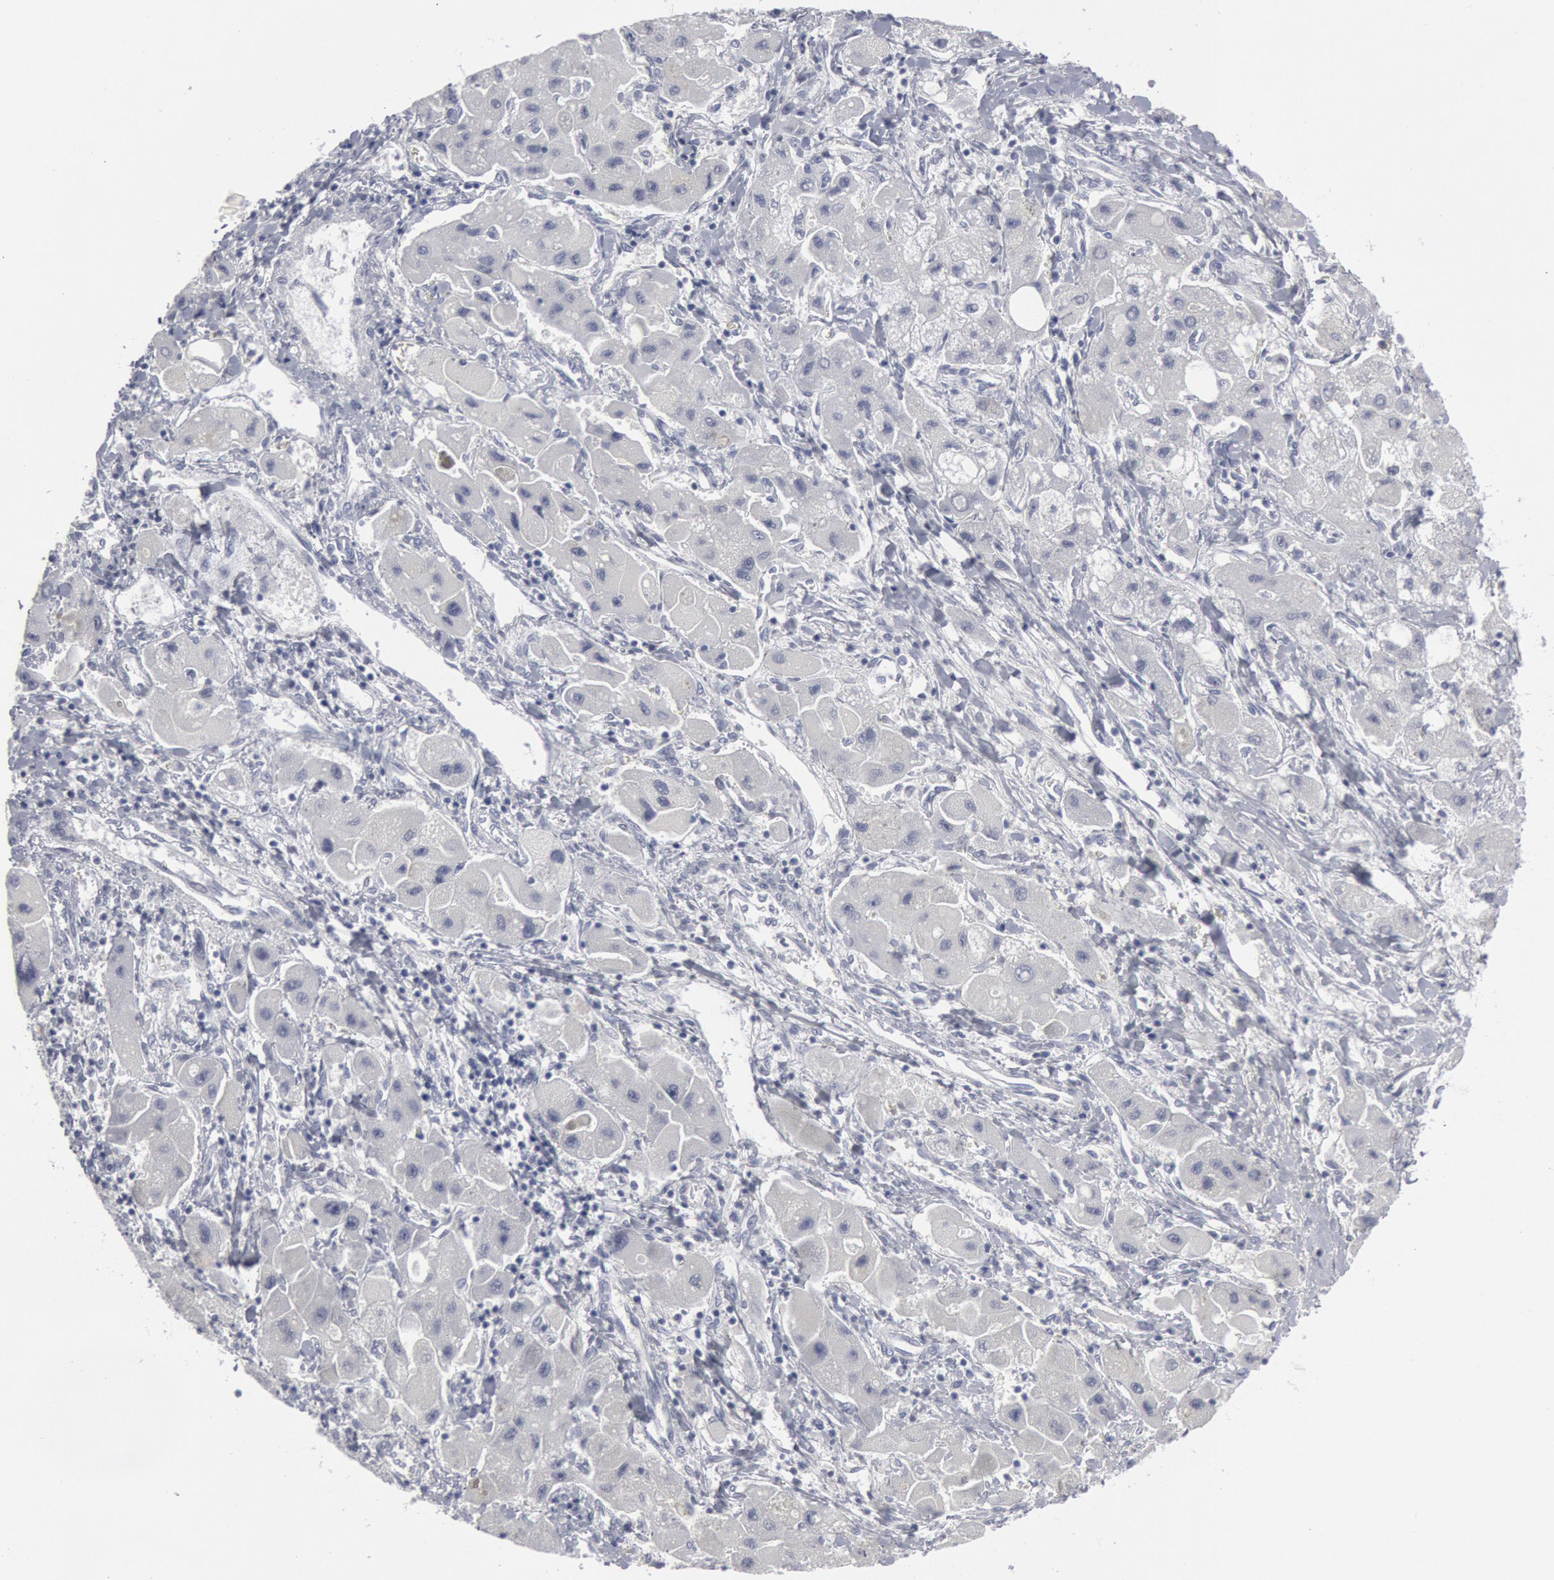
{"staining": {"intensity": "negative", "quantity": "none", "location": "none"}, "tissue": "liver cancer", "cell_type": "Tumor cells", "image_type": "cancer", "snomed": [{"axis": "morphology", "description": "Carcinoma, Hepatocellular, NOS"}, {"axis": "topography", "description": "Liver"}], "caption": "IHC of liver cancer (hepatocellular carcinoma) reveals no positivity in tumor cells.", "gene": "DMC1", "patient": {"sex": "male", "age": 24}}